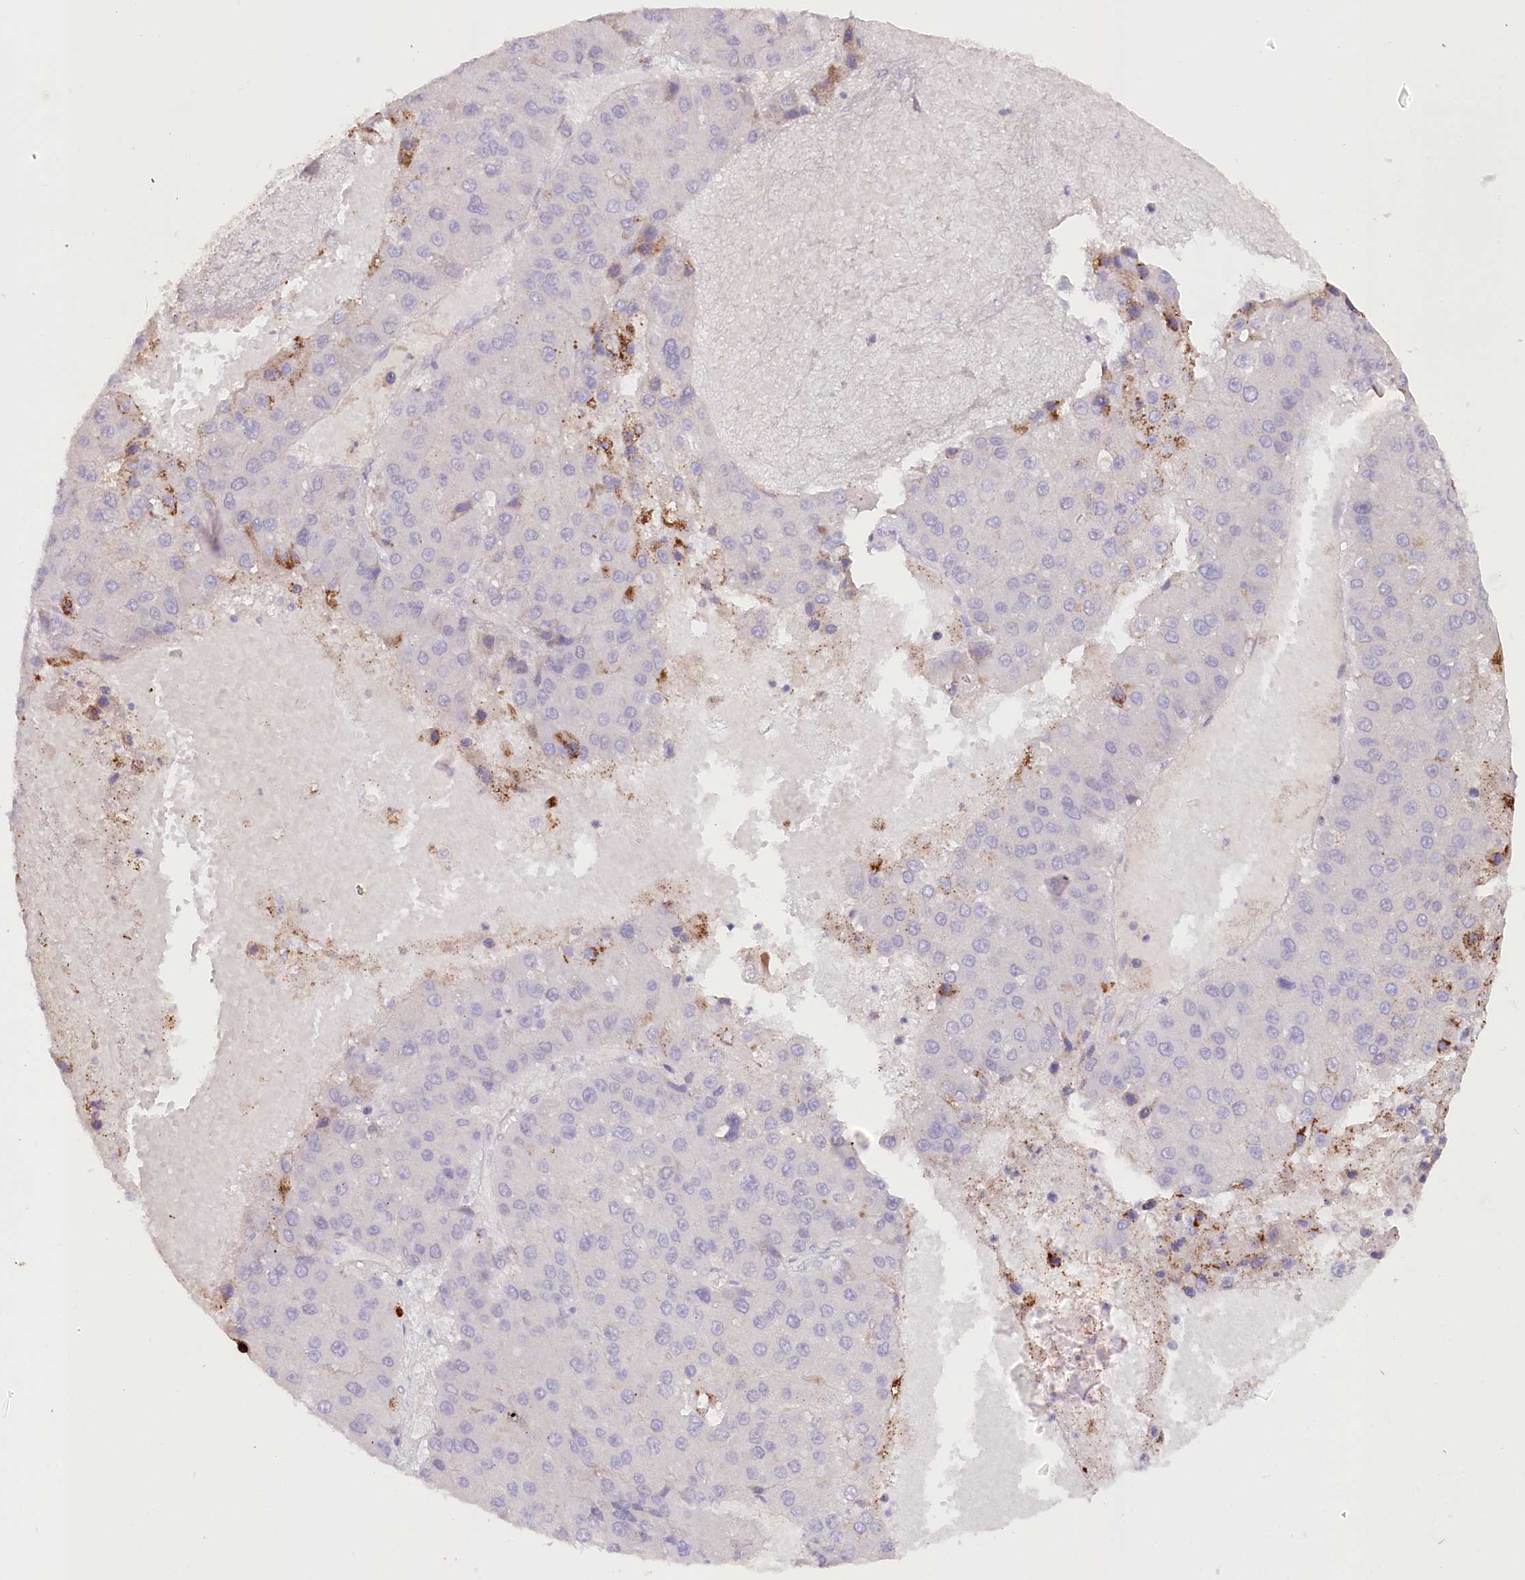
{"staining": {"intensity": "moderate", "quantity": "<25%", "location": "cytoplasmic/membranous"}, "tissue": "liver cancer", "cell_type": "Tumor cells", "image_type": "cancer", "snomed": [{"axis": "morphology", "description": "Carcinoma, Hepatocellular, NOS"}, {"axis": "topography", "description": "Liver"}], "caption": "IHC image of human liver hepatocellular carcinoma stained for a protein (brown), which displays low levels of moderate cytoplasmic/membranous staining in approximately <25% of tumor cells.", "gene": "PSAPL1", "patient": {"sex": "female", "age": 73}}